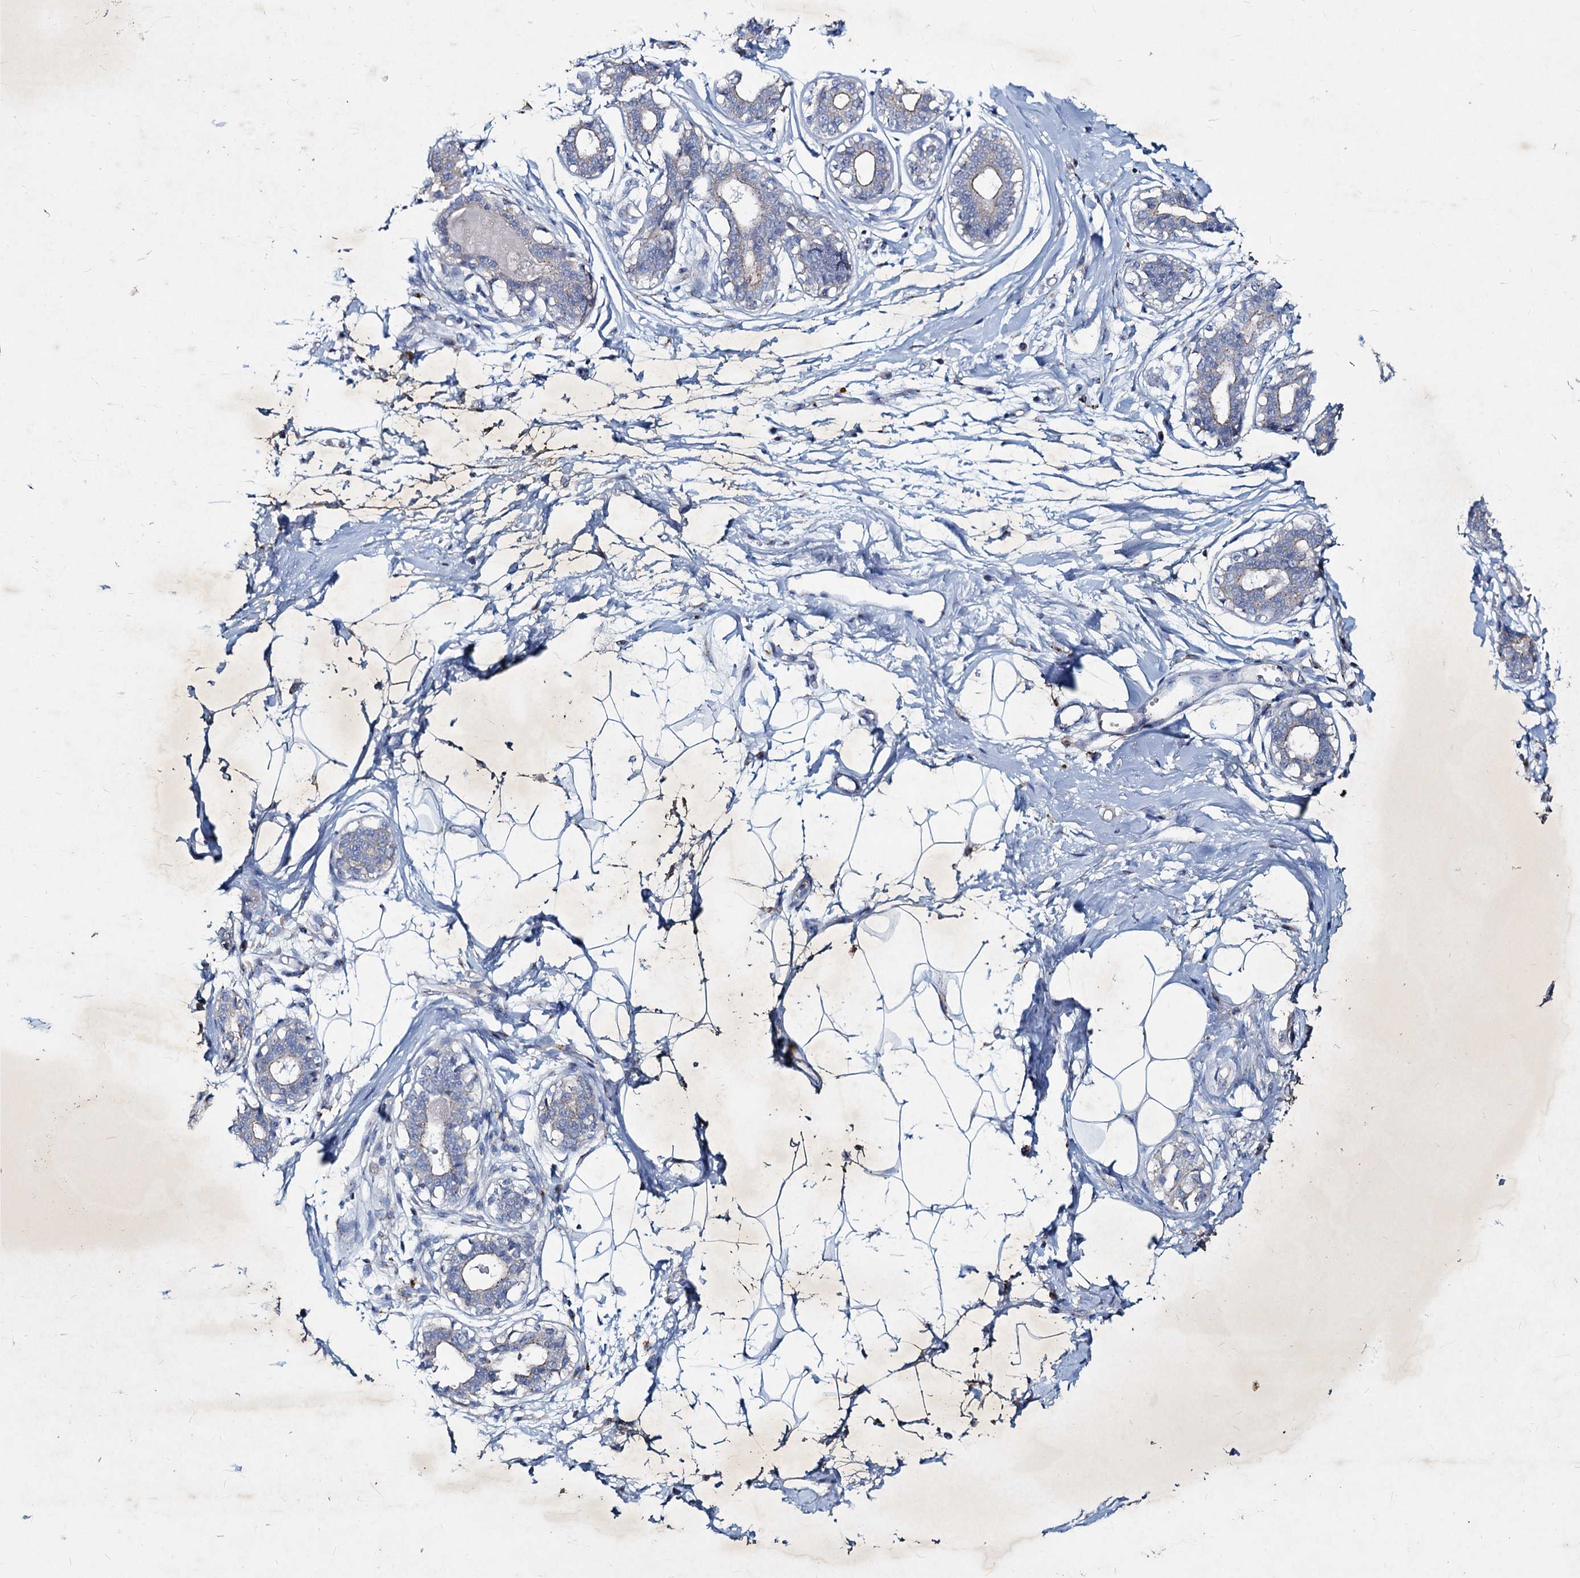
{"staining": {"intensity": "negative", "quantity": "none", "location": "none"}, "tissue": "breast", "cell_type": "Adipocytes", "image_type": "normal", "snomed": [{"axis": "morphology", "description": "Normal tissue, NOS"}, {"axis": "topography", "description": "Breast"}], "caption": "High power microscopy histopathology image of an immunohistochemistry (IHC) micrograph of normal breast, revealing no significant positivity in adipocytes.", "gene": "AGBL4", "patient": {"sex": "female", "age": 45}}